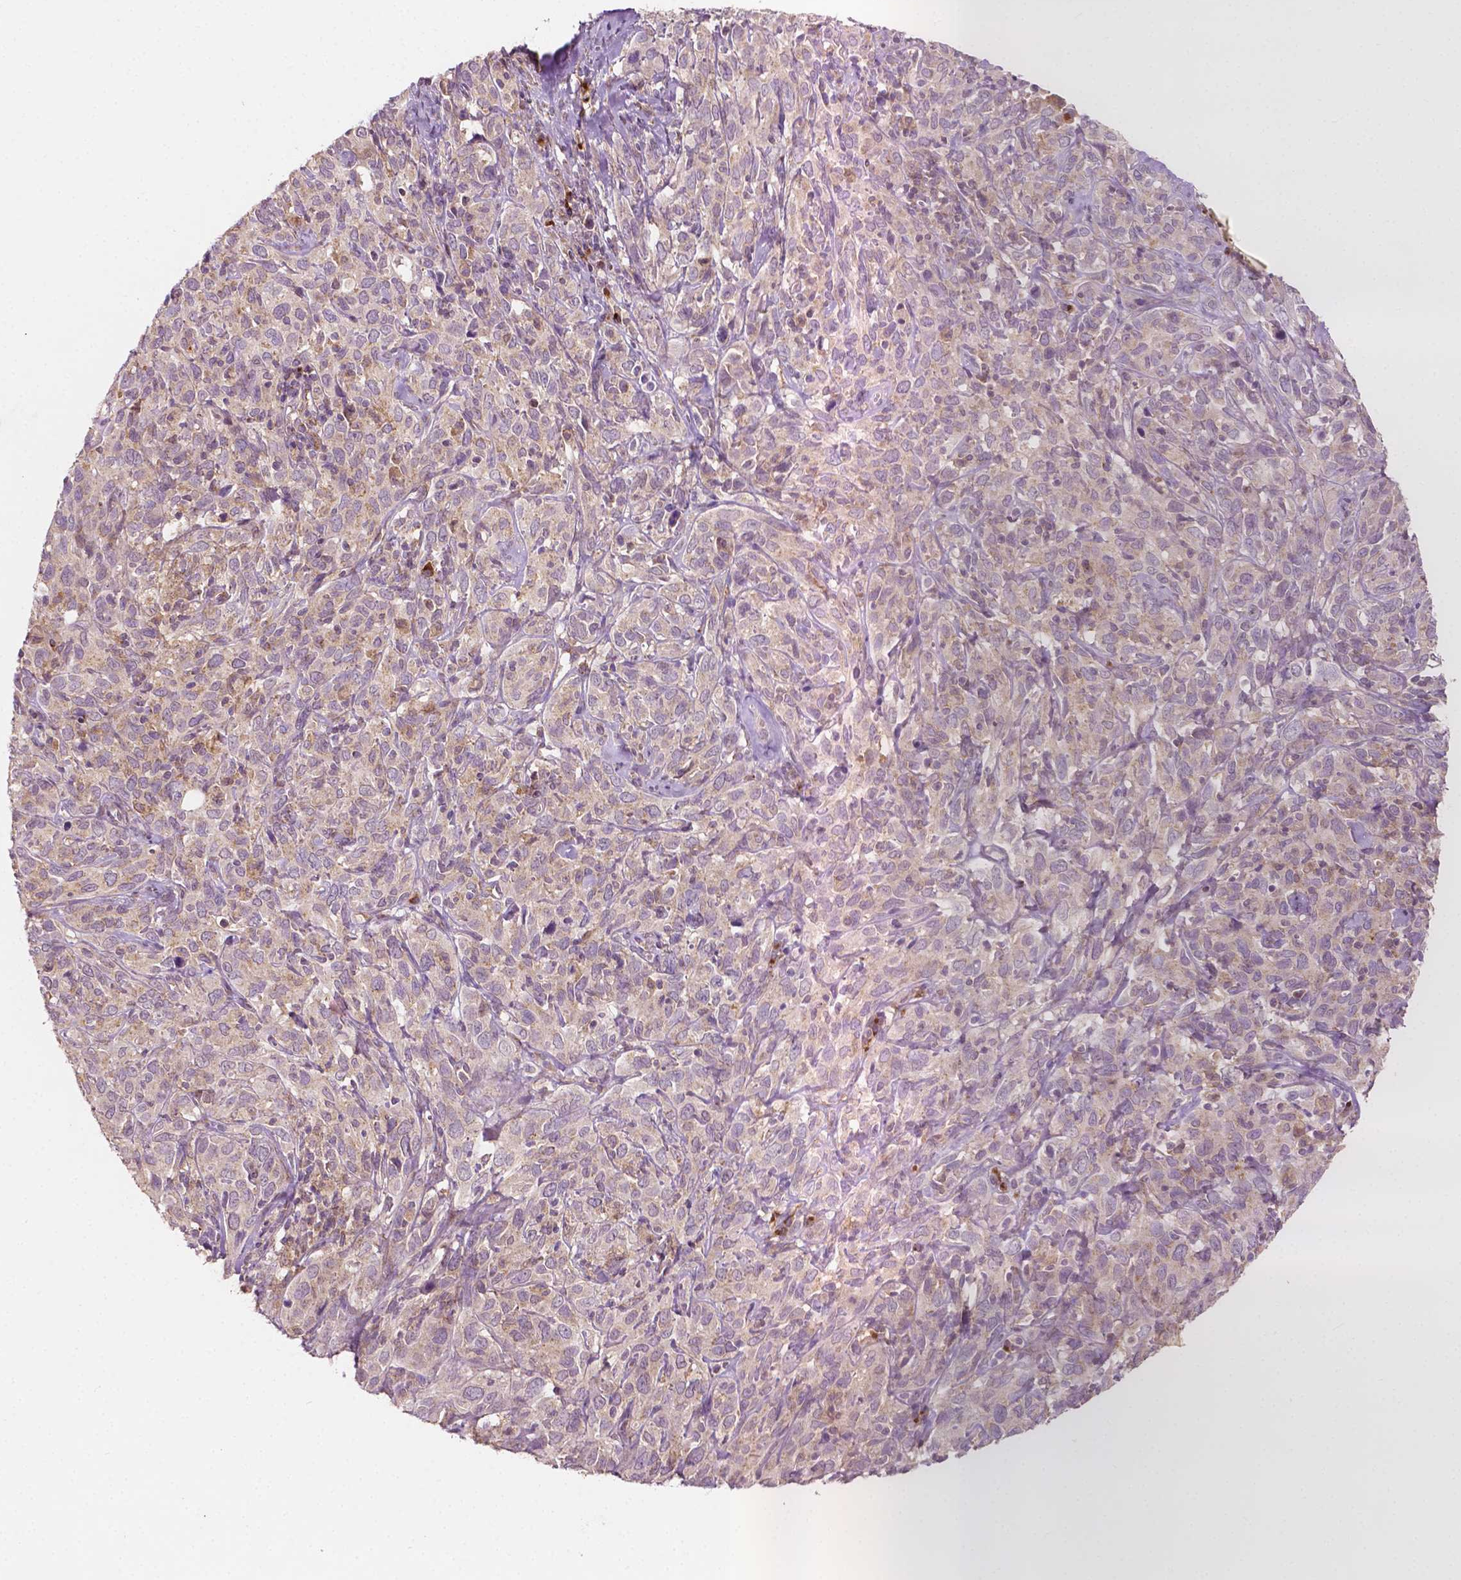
{"staining": {"intensity": "weak", "quantity": "25%-75%", "location": "cytoplasmic/membranous"}, "tissue": "cervical cancer", "cell_type": "Tumor cells", "image_type": "cancer", "snomed": [{"axis": "morphology", "description": "Normal tissue, NOS"}, {"axis": "morphology", "description": "Squamous cell carcinoma, NOS"}, {"axis": "topography", "description": "Cervix"}], "caption": "Human squamous cell carcinoma (cervical) stained with a protein marker shows weak staining in tumor cells.", "gene": "EBAG9", "patient": {"sex": "female", "age": 51}}